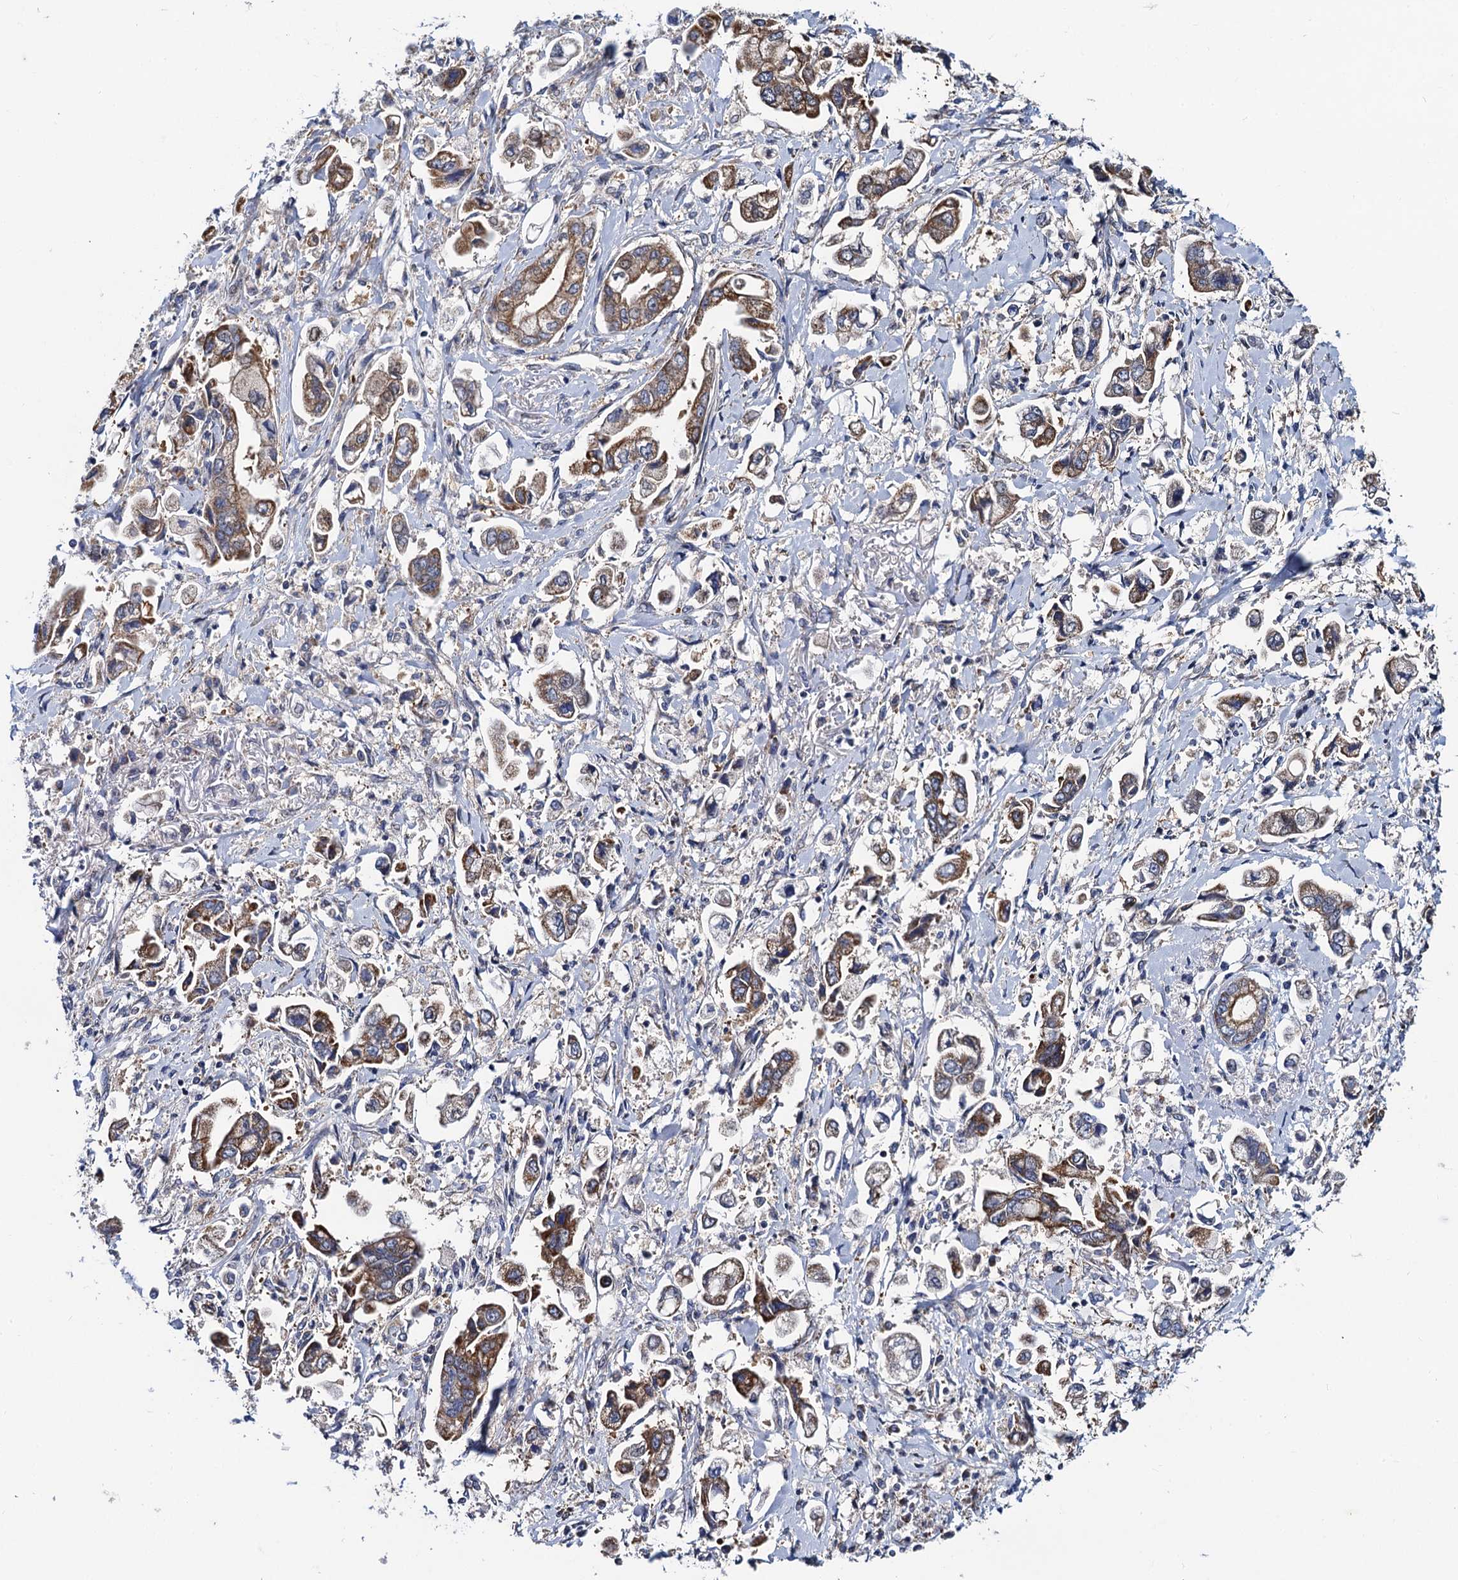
{"staining": {"intensity": "moderate", "quantity": ">75%", "location": "cytoplasmic/membranous"}, "tissue": "stomach cancer", "cell_type": "Tumor cells", "image_type": "cancer", "snomed": [{"axis": "morphology", "description": "Adenocarcinoma, NOS"}, {"axis": "topography", "description": "Stomach"}], "caption": "The histopathology image reveals immunohistochemical staining of stomach cancer. There is moderate cytoplasmic/membranous expression is identified in about >75% of tumor cells.", "gene": "PTCD3", "patient": {"sex": "male", "age": 62}}